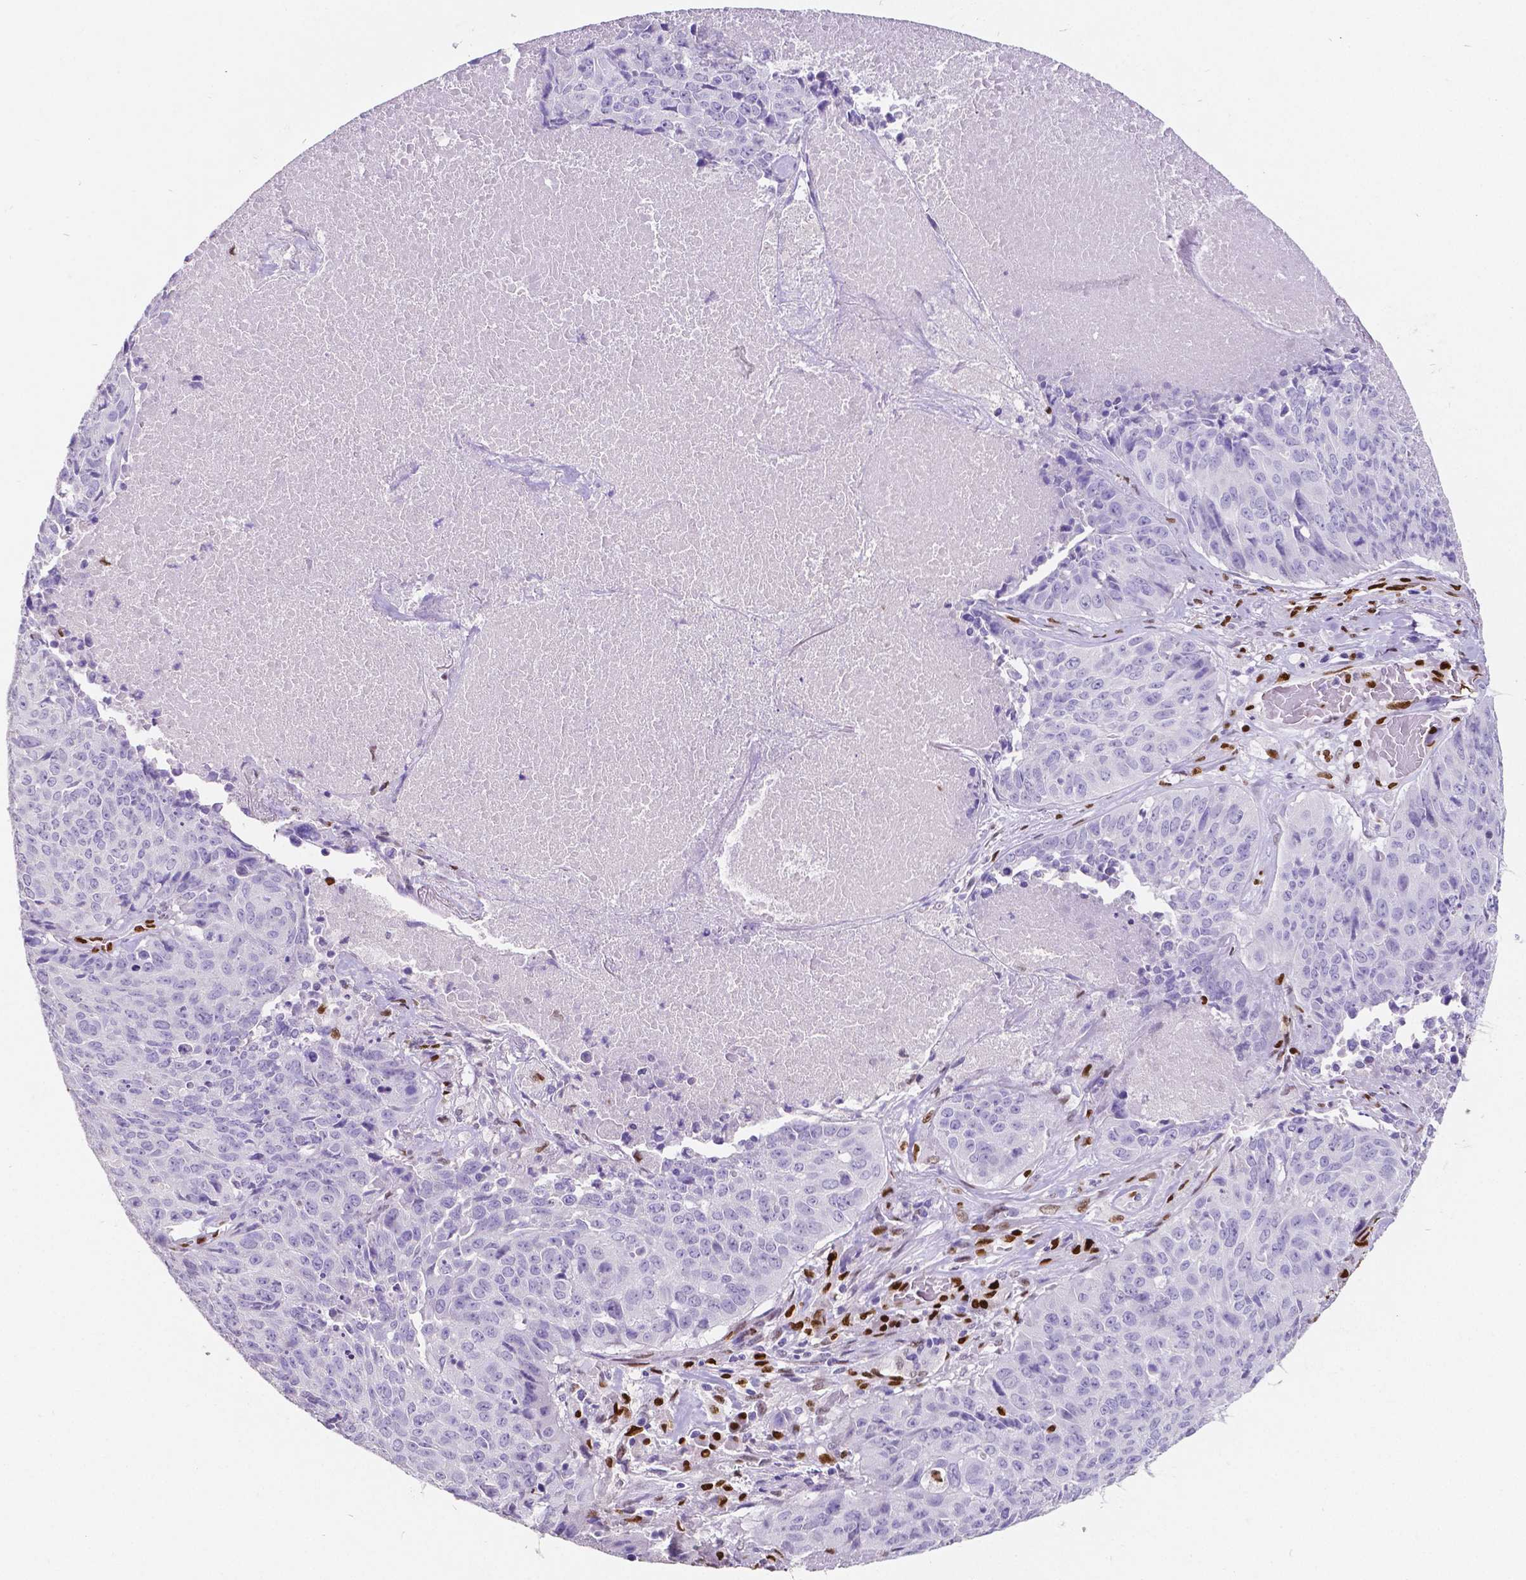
{"staining": {"intensity": "negative", "quantity": "none", "location": "none"}, "tissue": "lung cancer", "cell_type": "Tumor cells", "image_type": "cancer", "snomed": [{"axis": "morphology", "description": "Normal tissue, NOS"}, {"axis": "morphology", "description": "Squamous cell carcinoma, NOS"}, {"axis": "topography", "description": "Bronchus"}, {"axis": "topography", "description": "Lung"}], "caption": "Immunohistochemistry (IHC) photomicrograph of neoplastic tissue: human lung squamous cell carcinoma stained with DAB reveals no significant protein staining in tumor cells.", "gene": "MEF2C", "patient": {"sex": "male", "age": 64}}